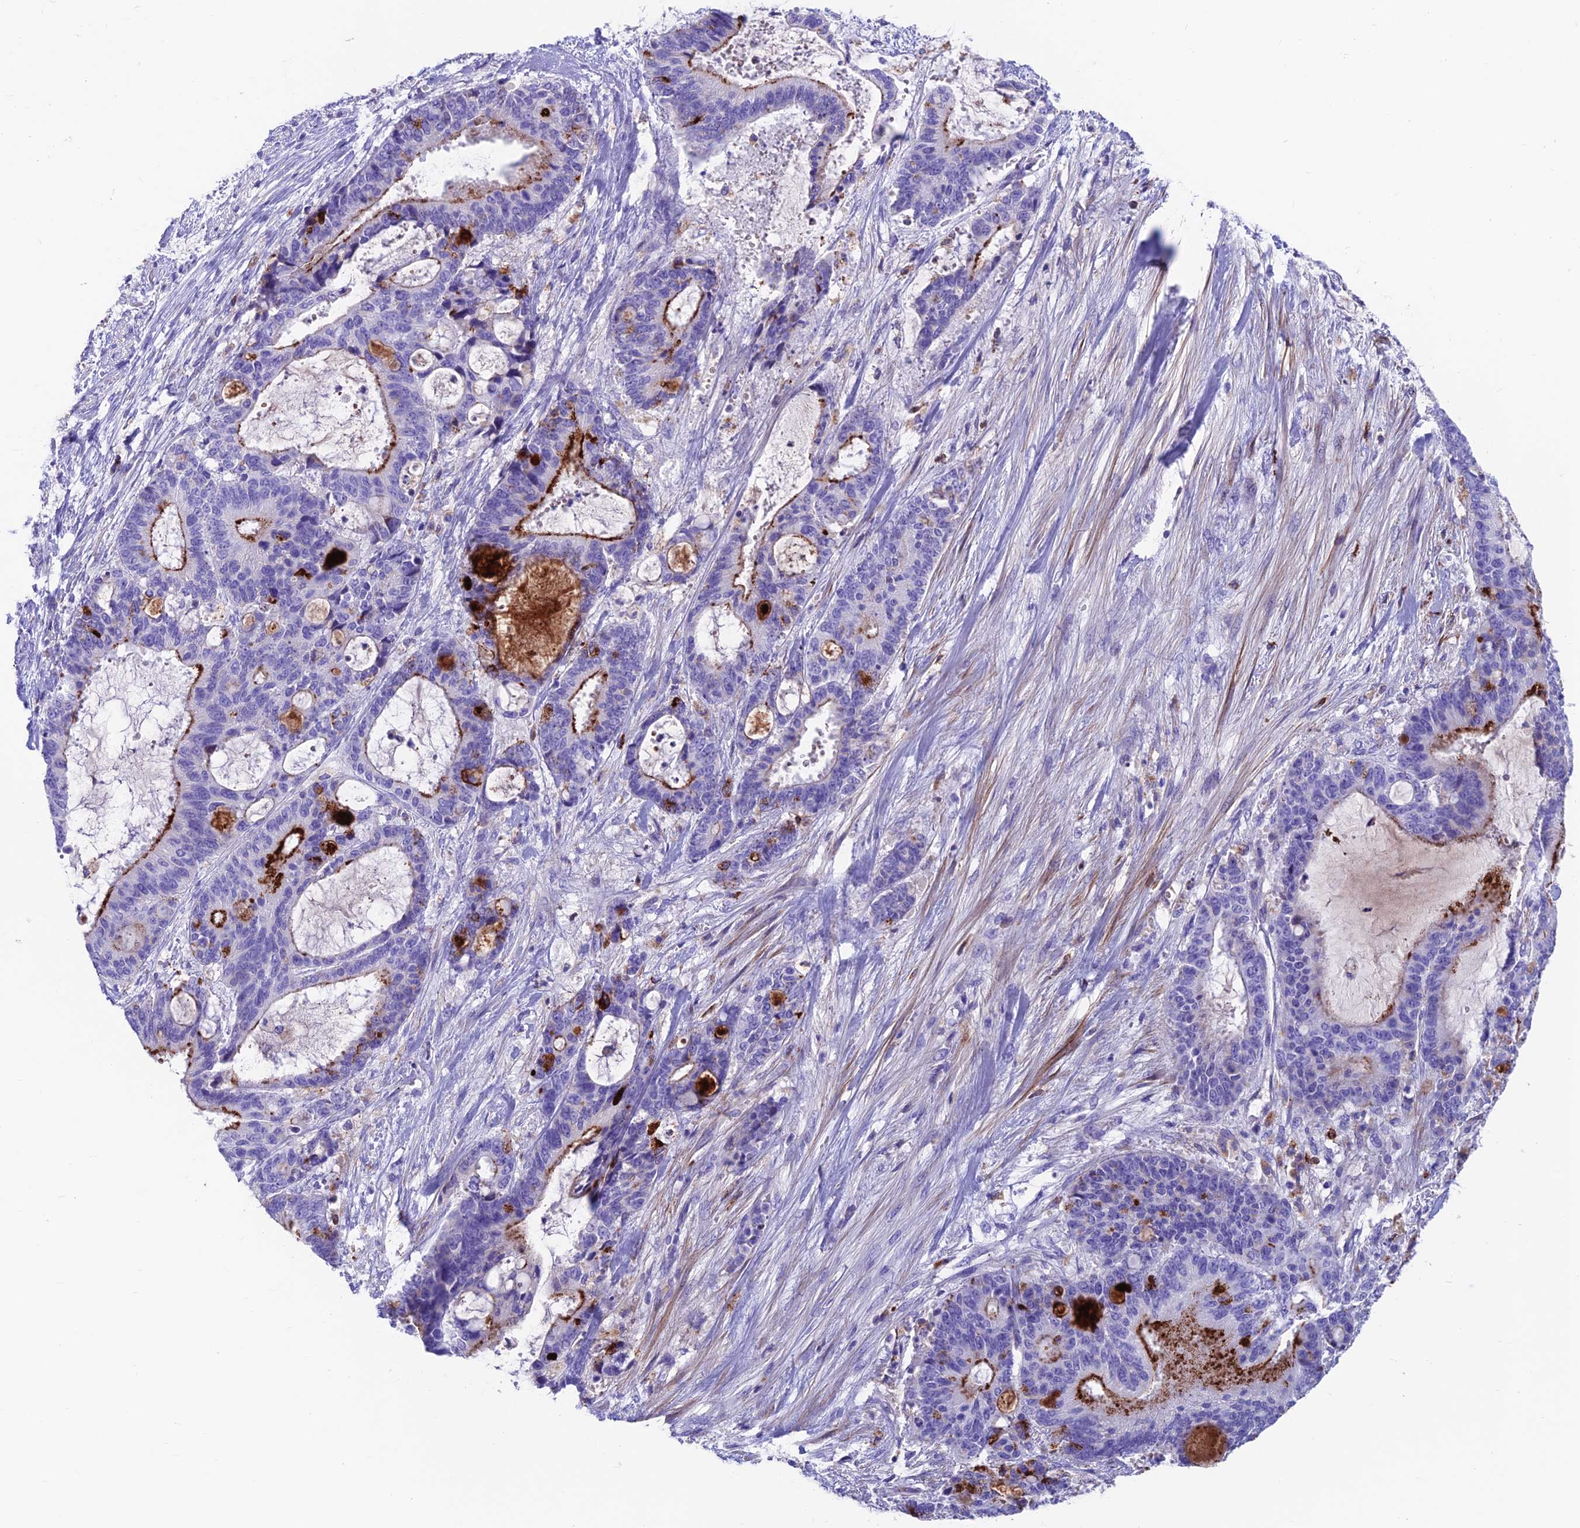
{"staining": {"intensity": "strong", "quantity": "<25%", "location": "cytoplasmic/membranous"}, "tissue": "liver cancer", "cell_type": "Tumor cells", "image_type": "cancer", "snomed": [{"axis": "morphology", "description": "Normal tissue, NOS"}, {"axis": "morphology", "description": "Cholangiocarcinoma"}, {"axis": "topography", "description": "Liver"}, {"axis": "topography", "description": "Peripheral nerve tissue"}], "caption": "DAB (3,3'-diaminobenzidine) immunohistochemical staining of liver cholangiocarcinoma reveals strong cytoplasmic/membranous protein positivity in about <25% of tumor cells.", "gene": "GNG11", "patient": {"sex": "female", "age": 73}}